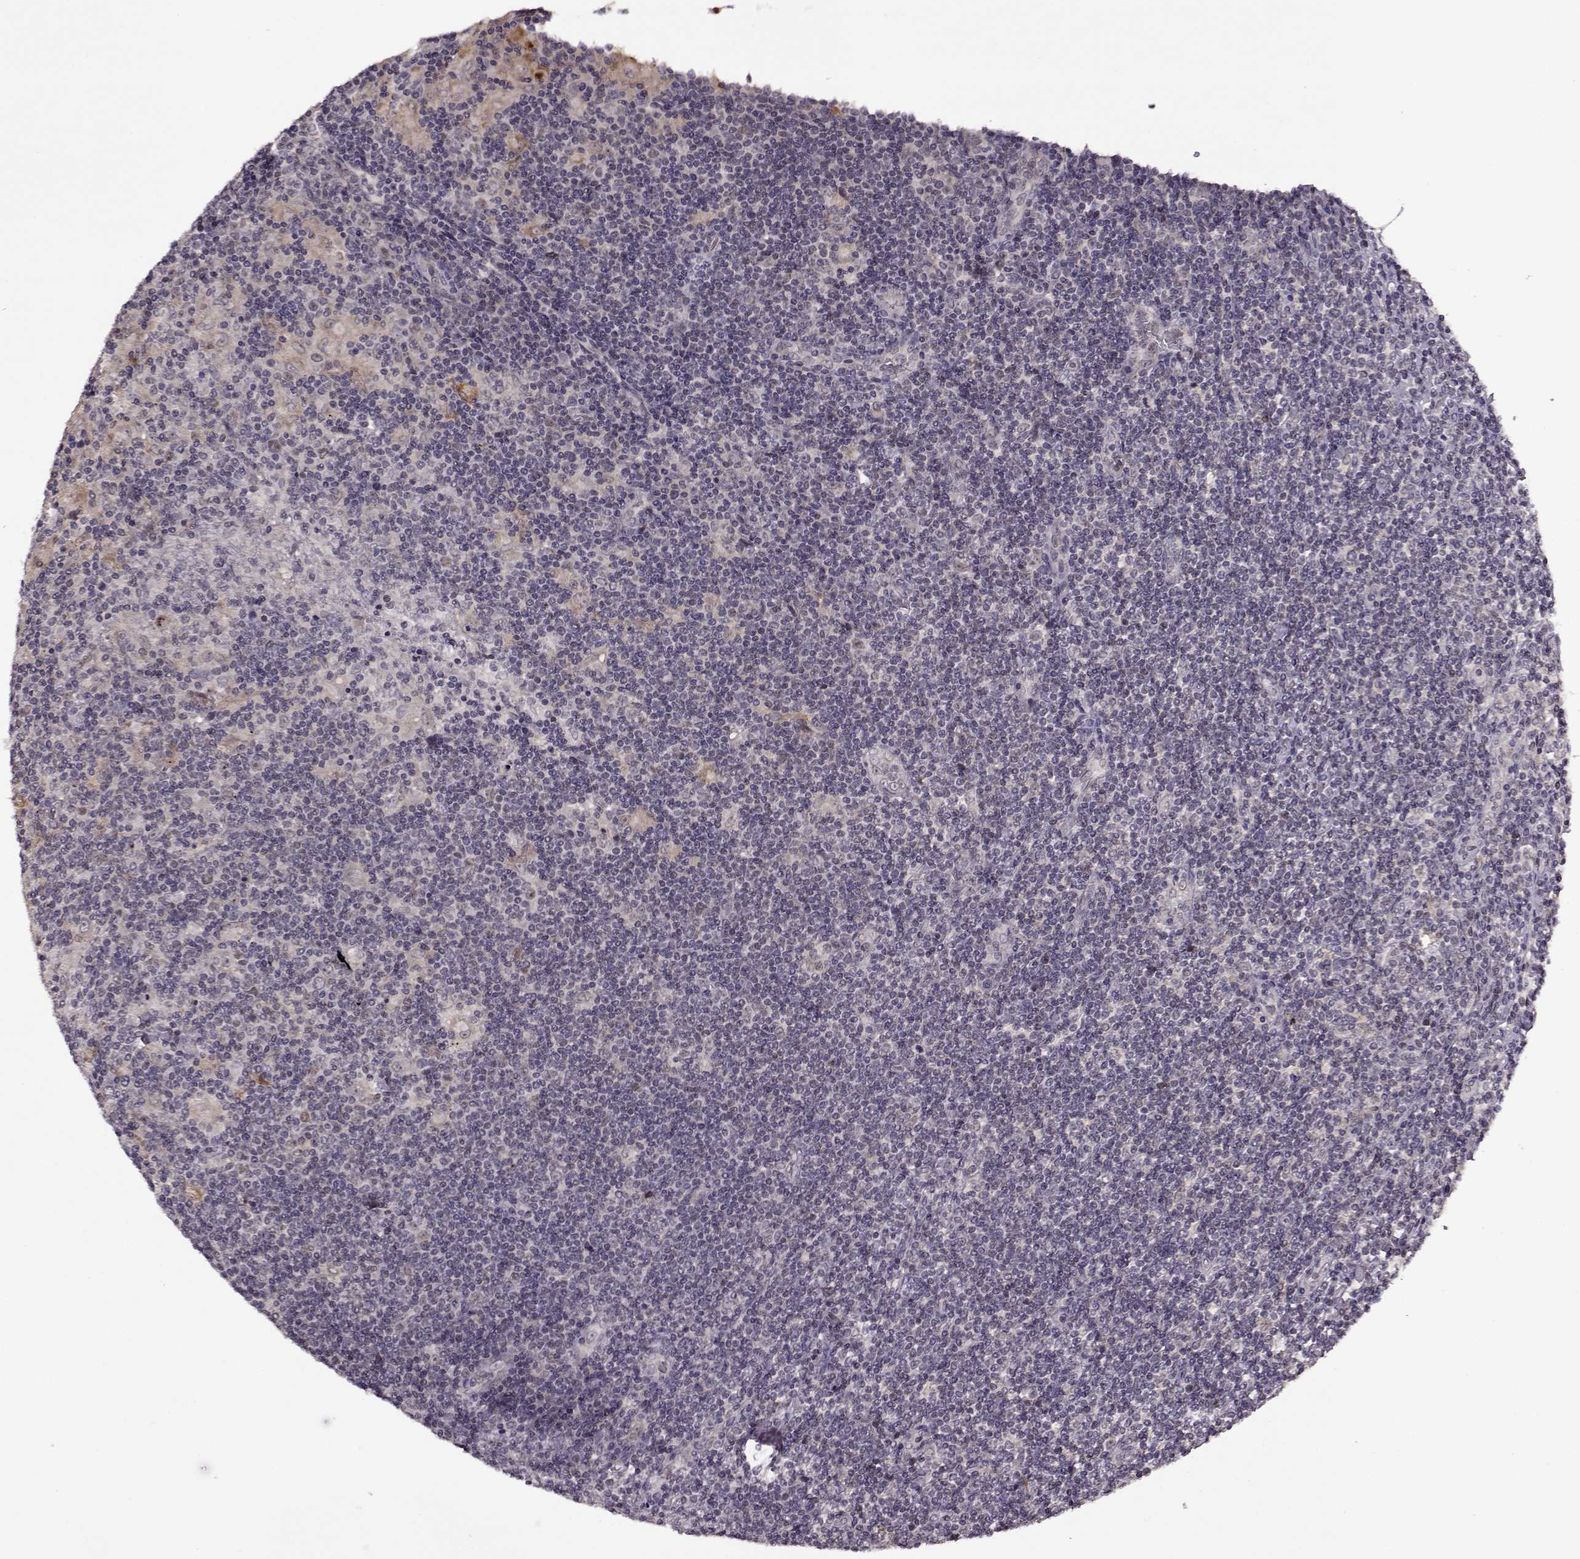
{"staining": {"intensity": "weak", "quantity": "25%-75%", "location": "cytoplasmic/membranous"}, "tissue": "lymphoma", "cell_type": "Tumor cells", "image_type": "cancer", "snomed": [{"axis": "morphology", "description": "Hodgkin's disease, NOS"}, {"axis": "topography", "description": "Lymph node"}], "caption": "Lymphoma stained for a protein (brown) exhibits weak cytoplasmic/membranous positive positivity in about 25%-75% of tumor cells.", "gene": "MAIP1", "patient": {"sex": "male", "age": 40}}